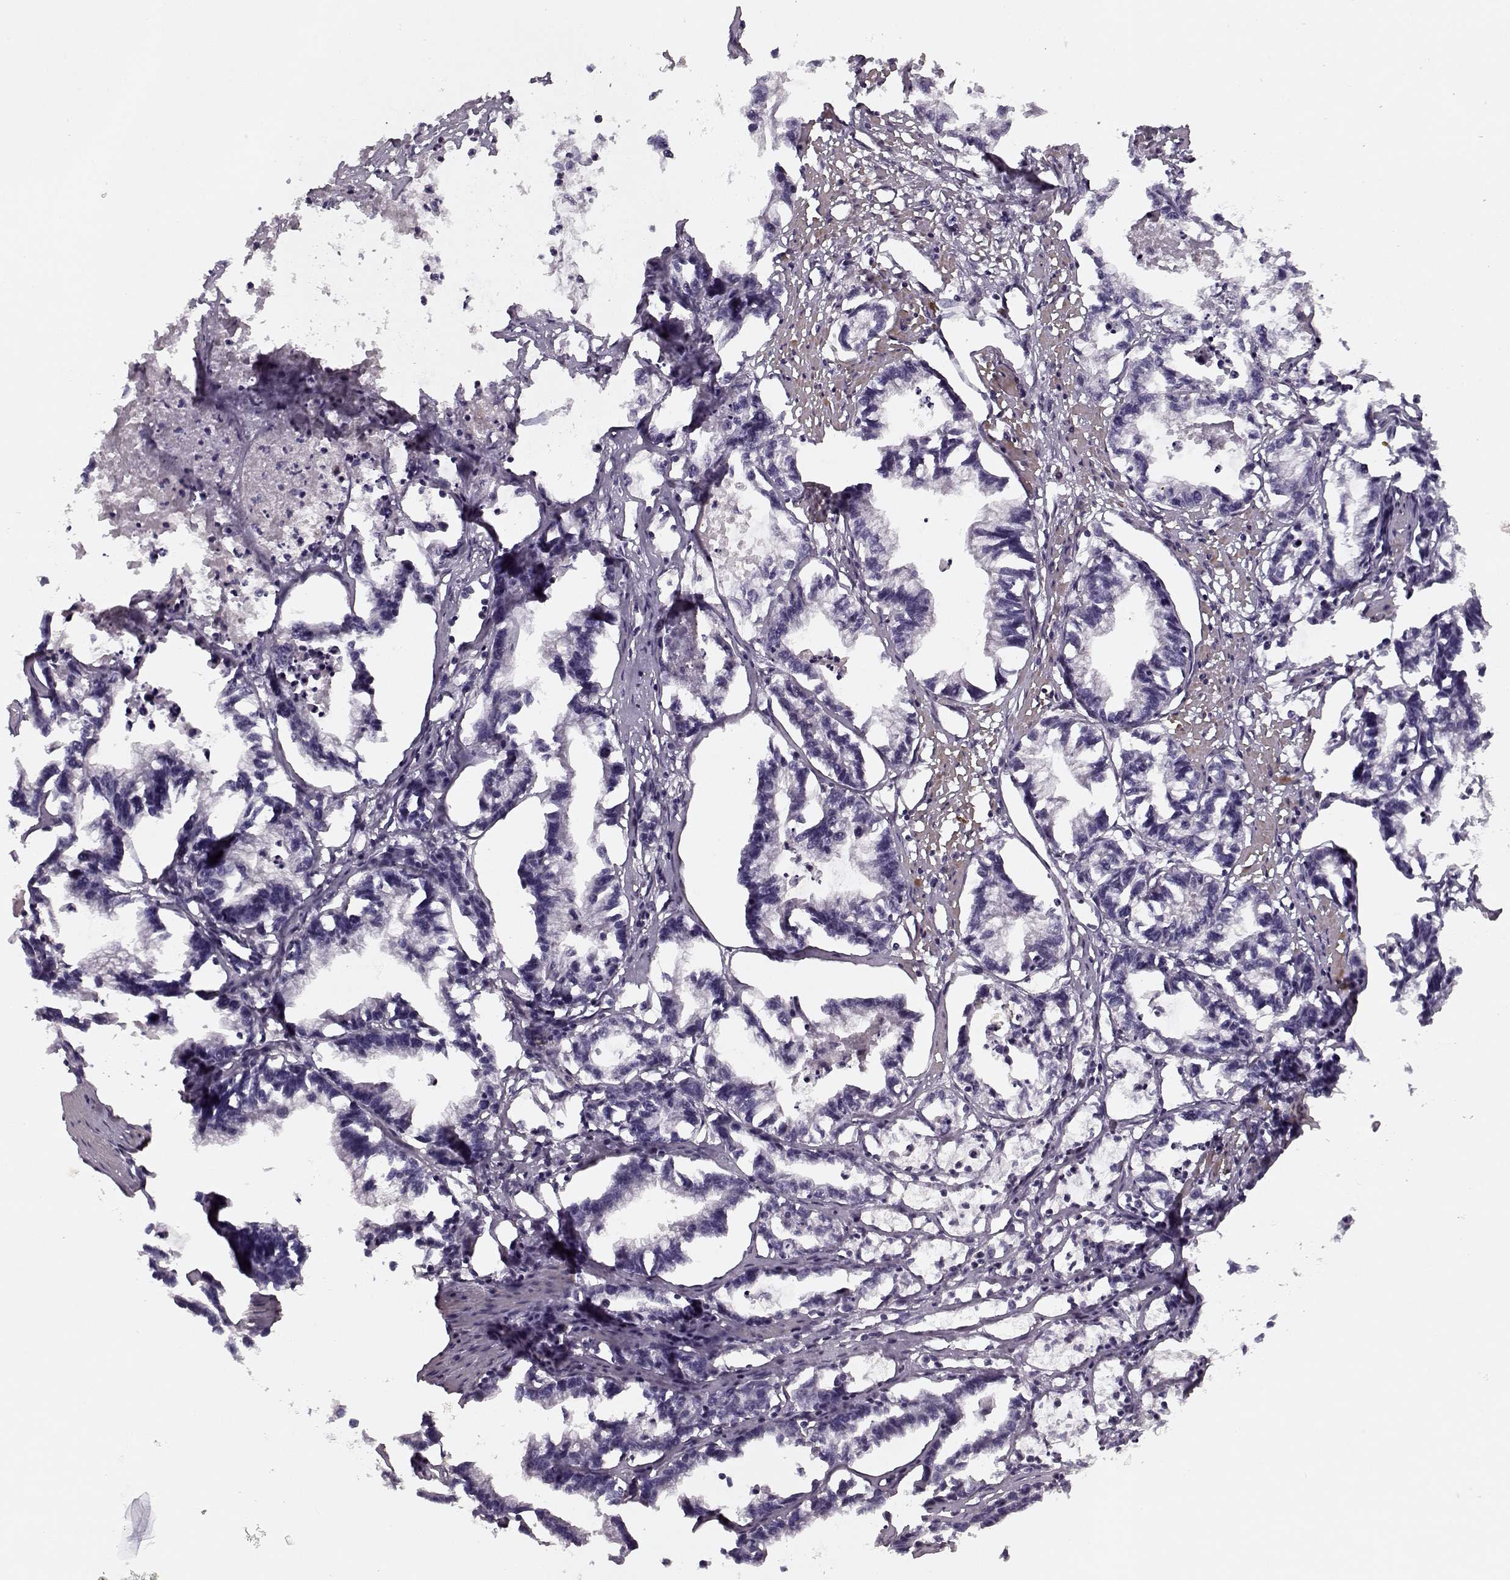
{"staining": {"intensity": "negative", "quantity": "none", "location": "none"}, "tissue": "stomach cancer", "cell_type": "Tumor cells", "image_type": "cancer", "snomed": [{"axis": "morphology", "description": "Adenocarcinoma, NOS"}, {"axis": "topography", "description": "Stomach"}], "caption": "Immunohistochemical staining of stomach cancer shows no significant positivity in tumor cells.", "gene": "SLAIN2", "patient": {"sex": "male", "age": 83}}